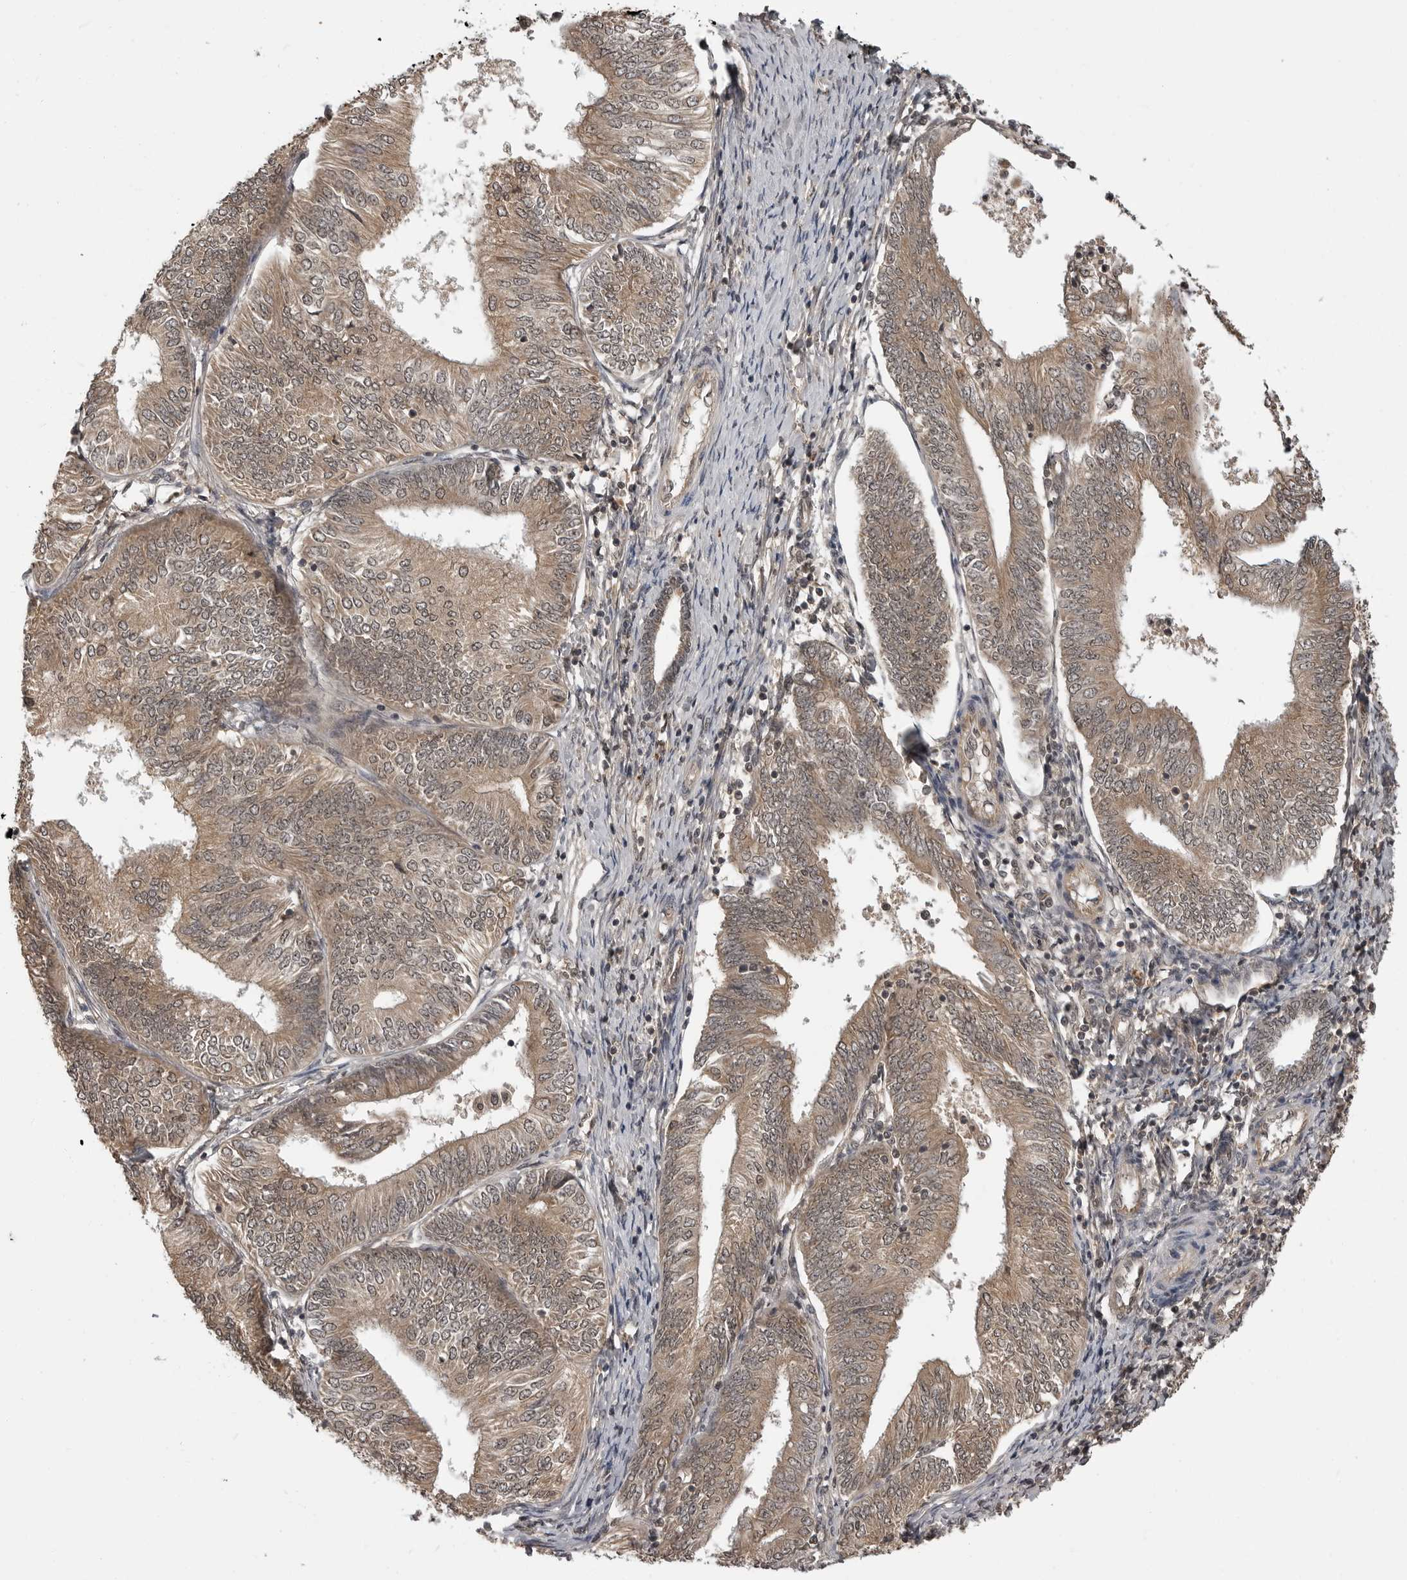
{"staining": {"intensity": "moderate", "quantity": "25%-75%", "location": "cytoplasmic/membranous,nuclear"}, "tissue": "endometrial cancer", "cell_type": "Tumor cells", "image_type": "cancer", "snomed": [{"axis": "morphology", "description": "Adenocarcinoma, NOS"}, {"axis": "topography", "description": "Endometrium"}], "caption": "The immunohistochemical stain shows moderate cytoplasmic/membranous and nuclear positivity in tumor cells of endometrial adenocarcinoma tissue.", "gene": "IL24", "patient": {"sex": "female", "age": 58}}